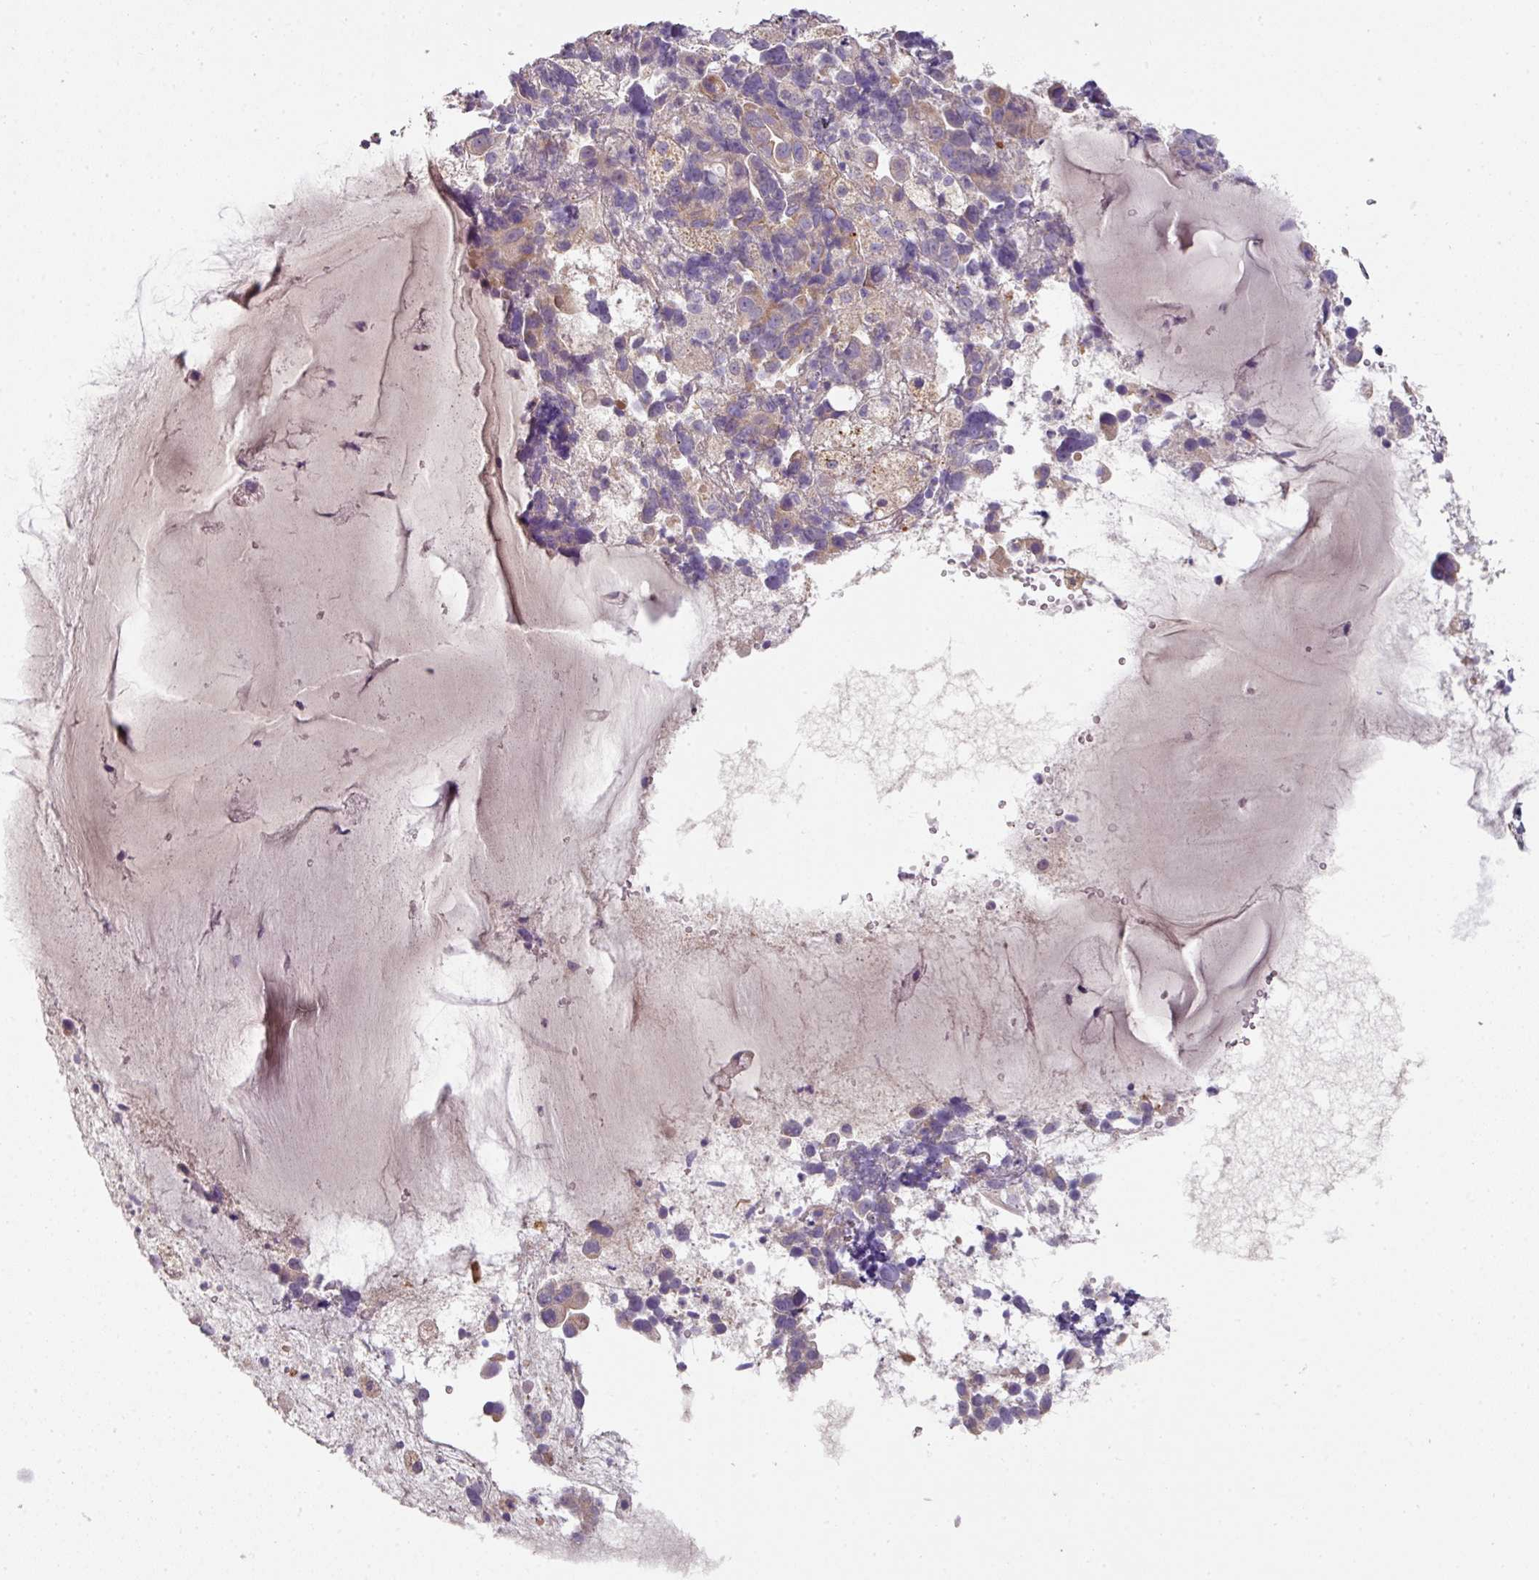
{"staining": {"intensity": "weak", "quantity": "25%-75%", "location": "cytoplasmic/membranous"}, "tissue": "endometrial cancer", "cell_type": "Tumor cells", "image_type": "cancer", "snomed": [{"axis": "morphology", "description": "Adenocarcinoma, NOS"}, {"axis": "topography", "description": "Endometrium"}], "caption": "Immunohistochemistry (IHC) (DAB) staining of endometrial adenocarcinoma demonstrates weak cytoplasmic/membranous protein expression in approximately 25%-75% of tumor cells. Using DAB (brown) and hematoxylin (blue) stains, captured at high magnification using brightfield microscopy.", "gene": "ZNF266", "patient": {"sex": "female", "age": 57}}